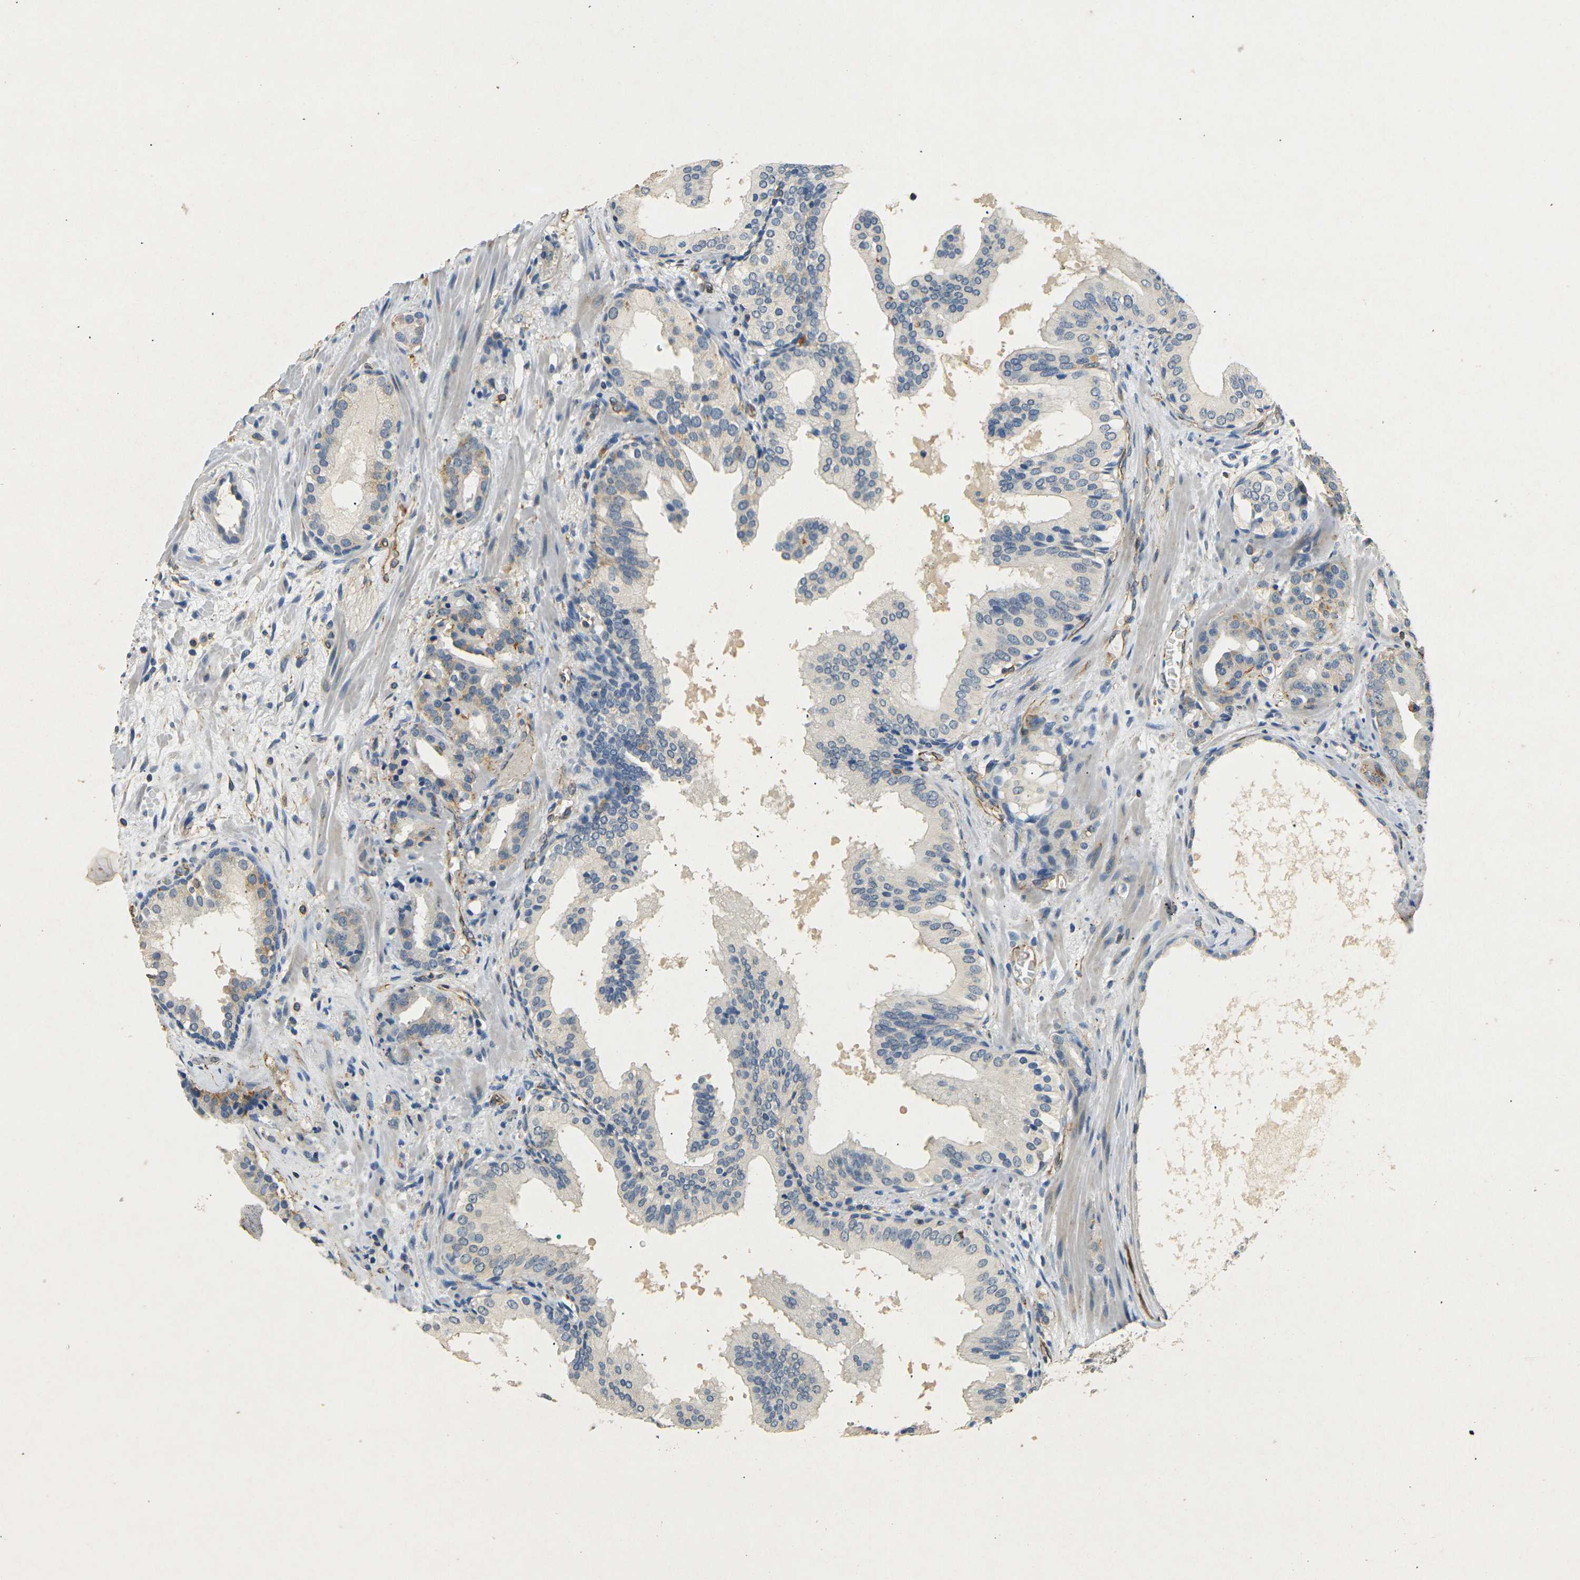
{"staining": {"intensity": "weak", "quantity": "<25%", "location": "cytoplasmic/membranous"}, "tissue": "prostate cancer", "cell_type": "Tumor cells", "image_type": "cancer", "snomed": [{"axis": "morphology", "description": "Adenocarcinoma, Low grade"}, {"axis": "topography", "description": "Prostate"}], "caption": "This is an immunohistochemistry (IHC) photomicrograph of prostate adenocarcinoma (low-grade). There is no positivity in tumor cells.", "gene": "SORT1", "patient": {"sex": "male", "age": 63}}